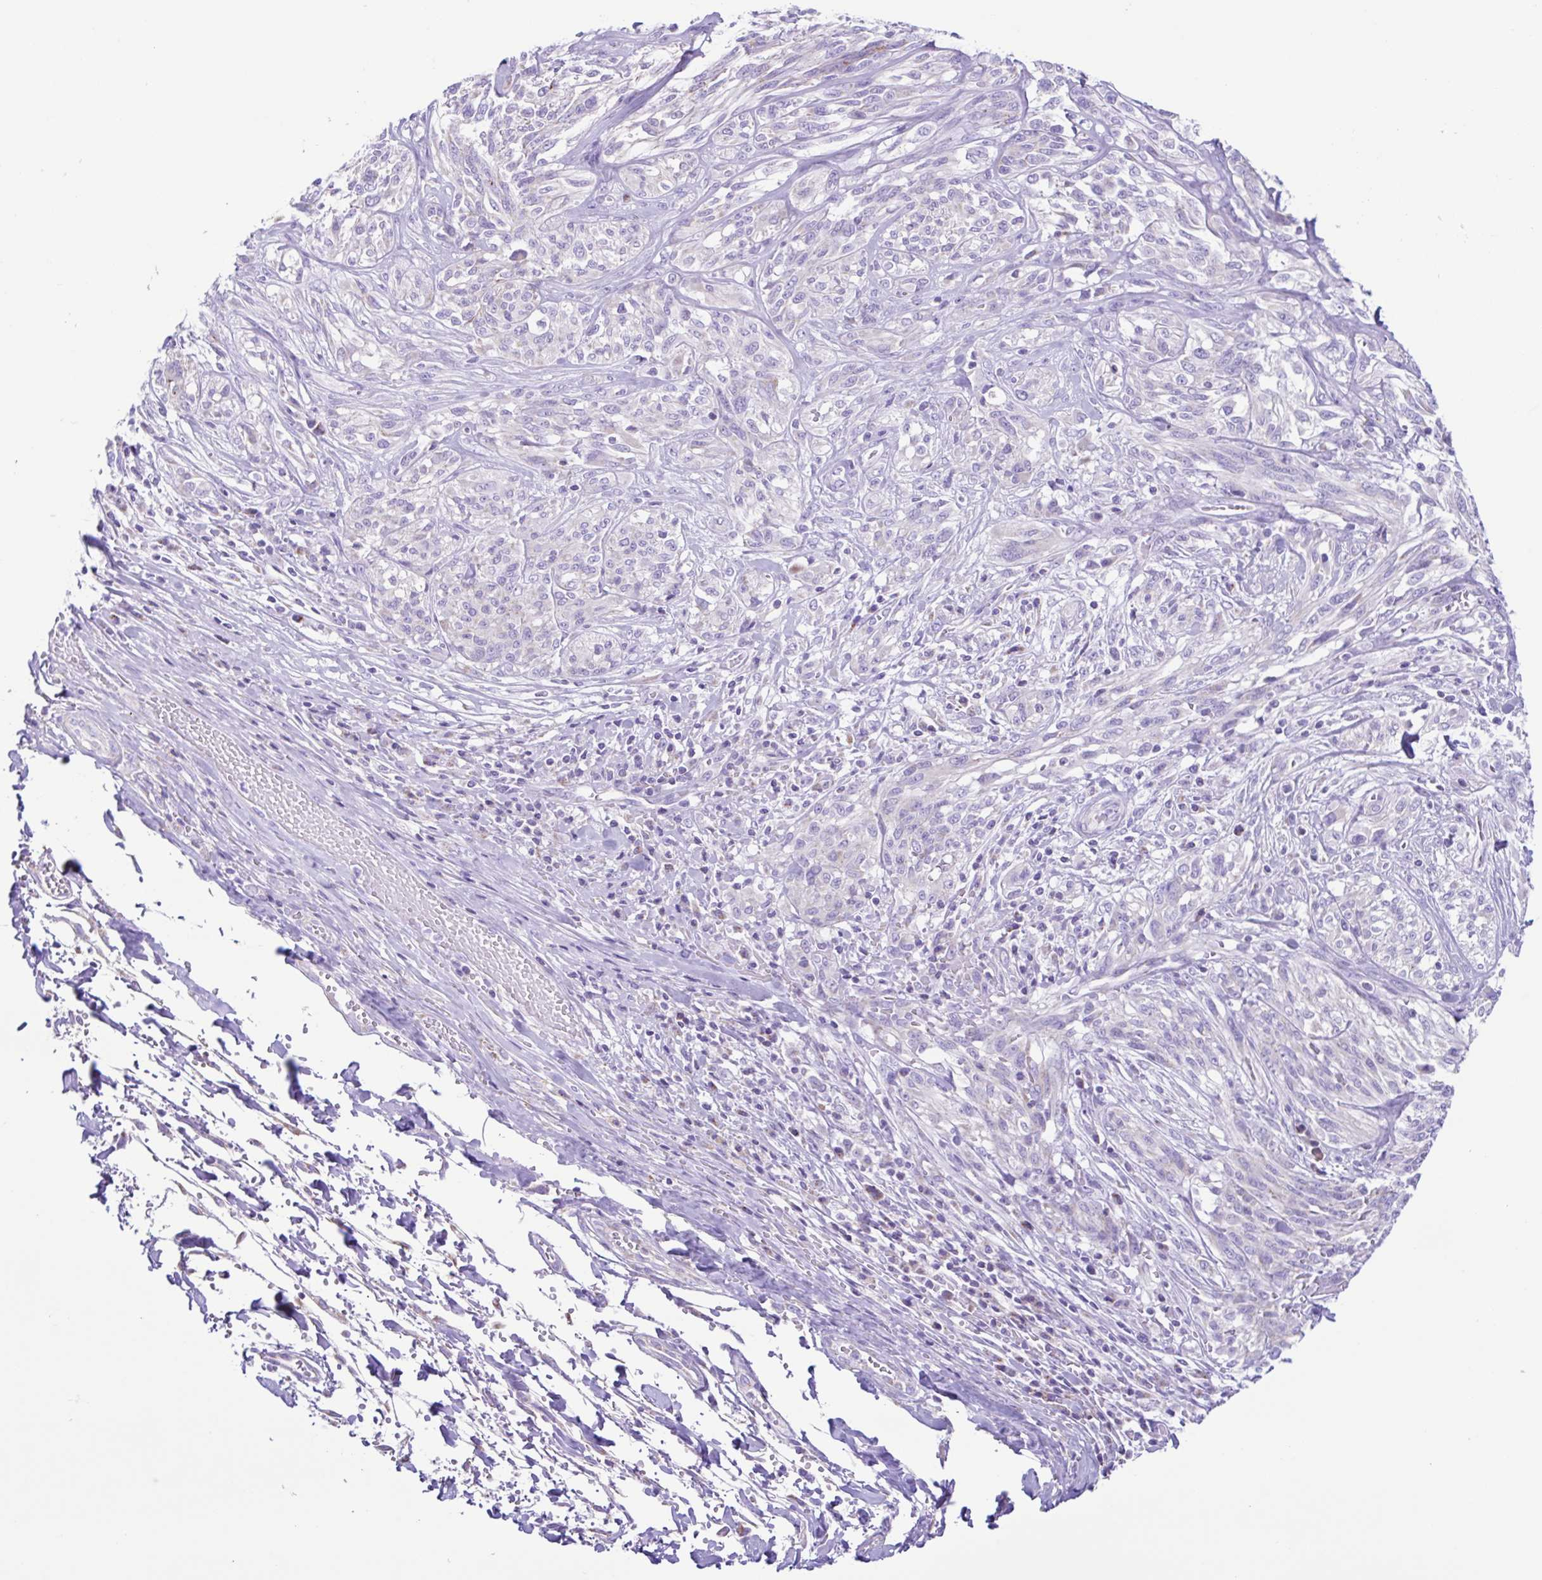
{"staining": {"intensity": "negative", "quantity": "none", "location": "none"}, "tissue": "melanoma", "cell_type": "Tumor cells", "image_type": "cancer", "snomed": [{"axis": "morphology", "description": "Malignant melanoma, NOS"}, {"axis": "topography", "description": "Skin"}], "caption": "This is an immunohistochemistry image of malignant melanoma. There is no staining in tumor cells.", "gene": "ACTRT3", "patient": {"sex": "female", "age": 91}}